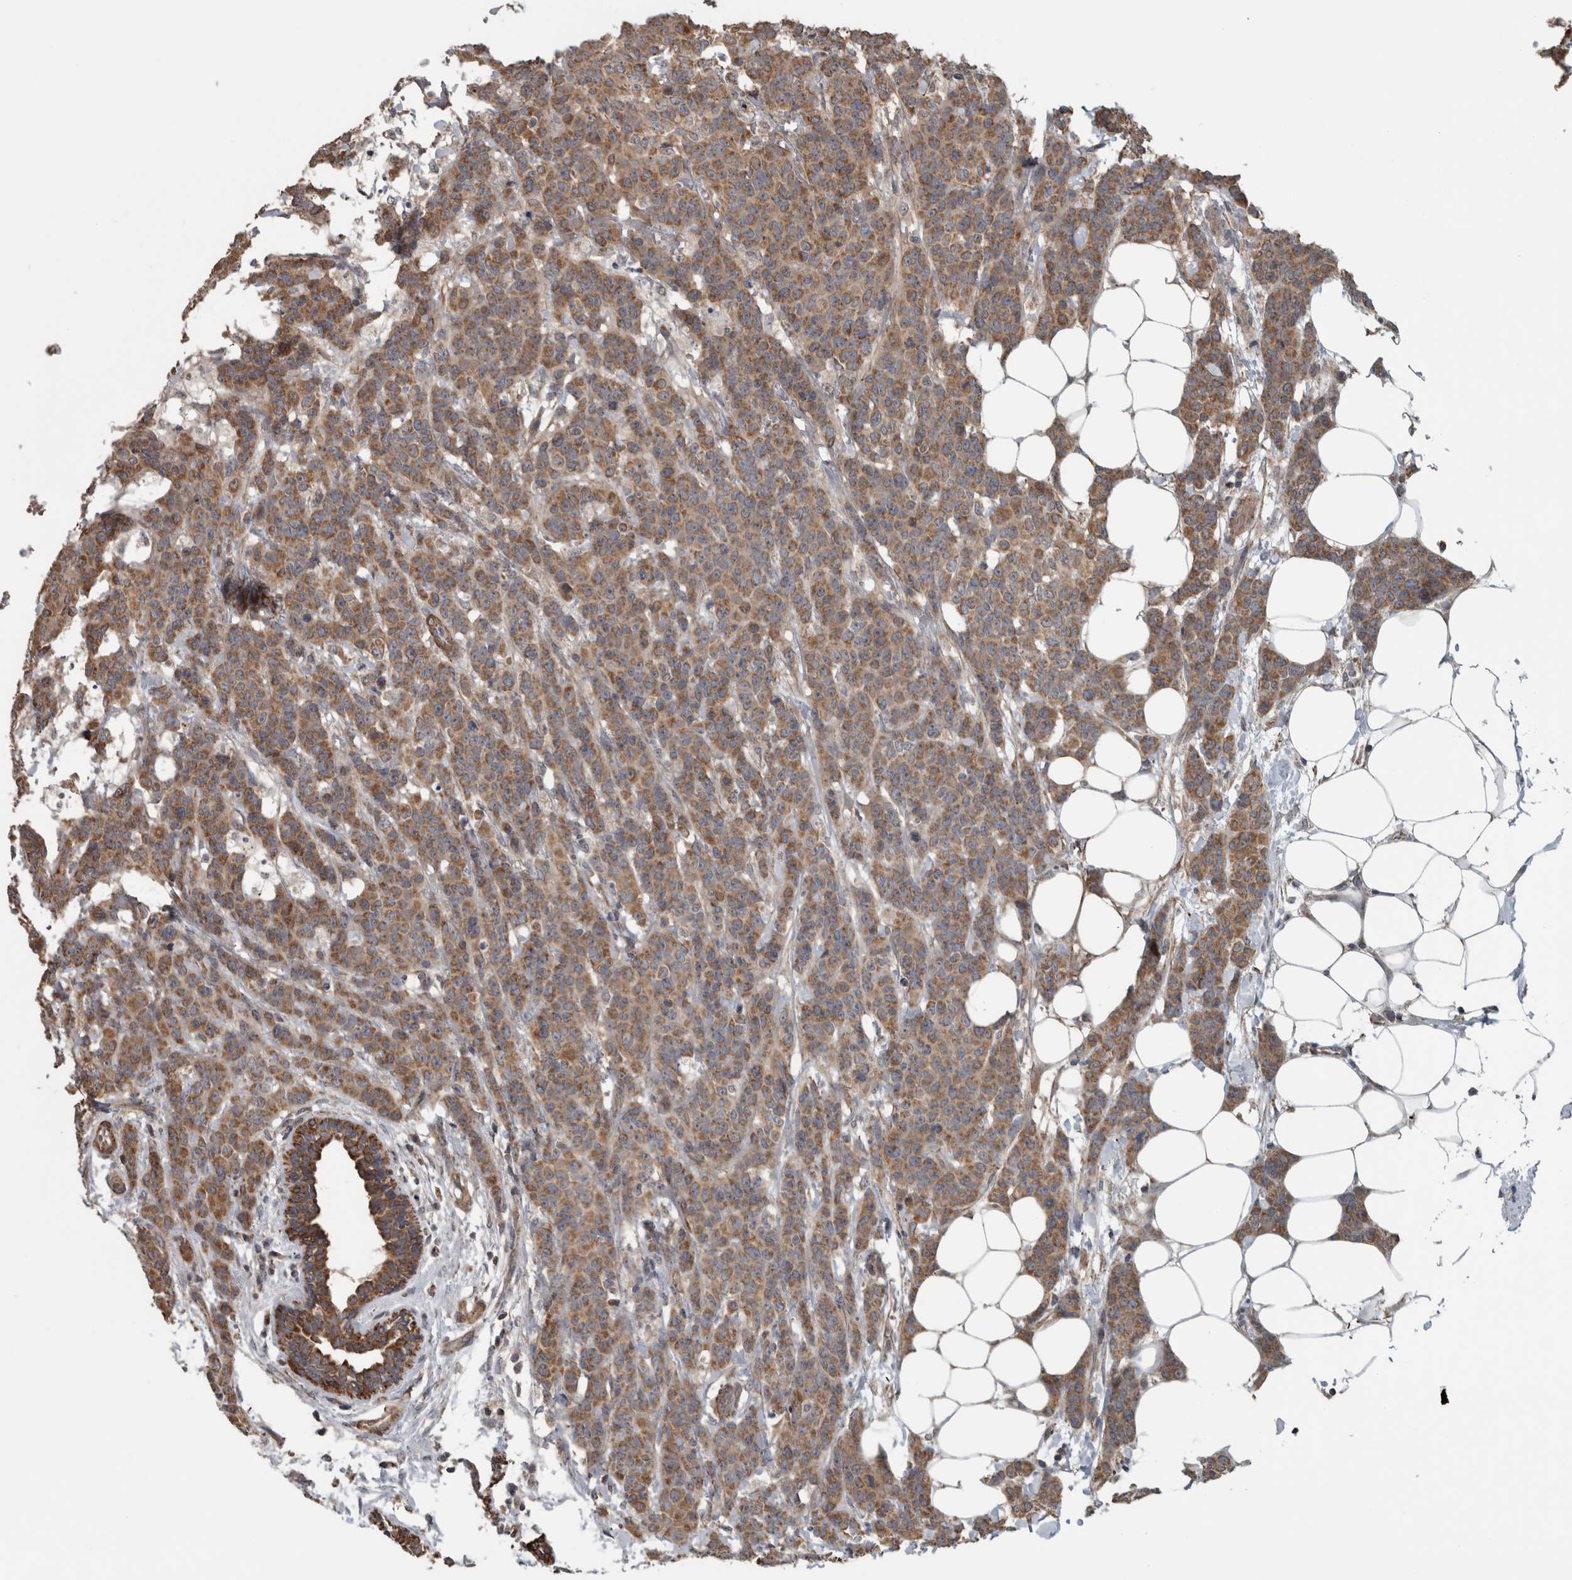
{"staining": {"intensity": "moderate", "quantity": ">75%", "location": "cytoplasmic/membranous"}, "tissue": "breast cancer", "cell_type": "Tumor cells", "image_type": "cancer", "snomed": [{"axis": "morphology", "description": "Normal tissue, NOS"}, {"axis": "morphology", "description": "Duct carcinoma"}, {"axis": "topography", "description": "Breast"}], "caption": "Human breast cancer (invasive ductal carcinoma) stained with a brown dye demonstrates moderate cytoplasmic/membranous positive staining in approximately >75% of tumor cells.", "gene": "ARMC1", "patient": {"sex": "female", "age": 40}}